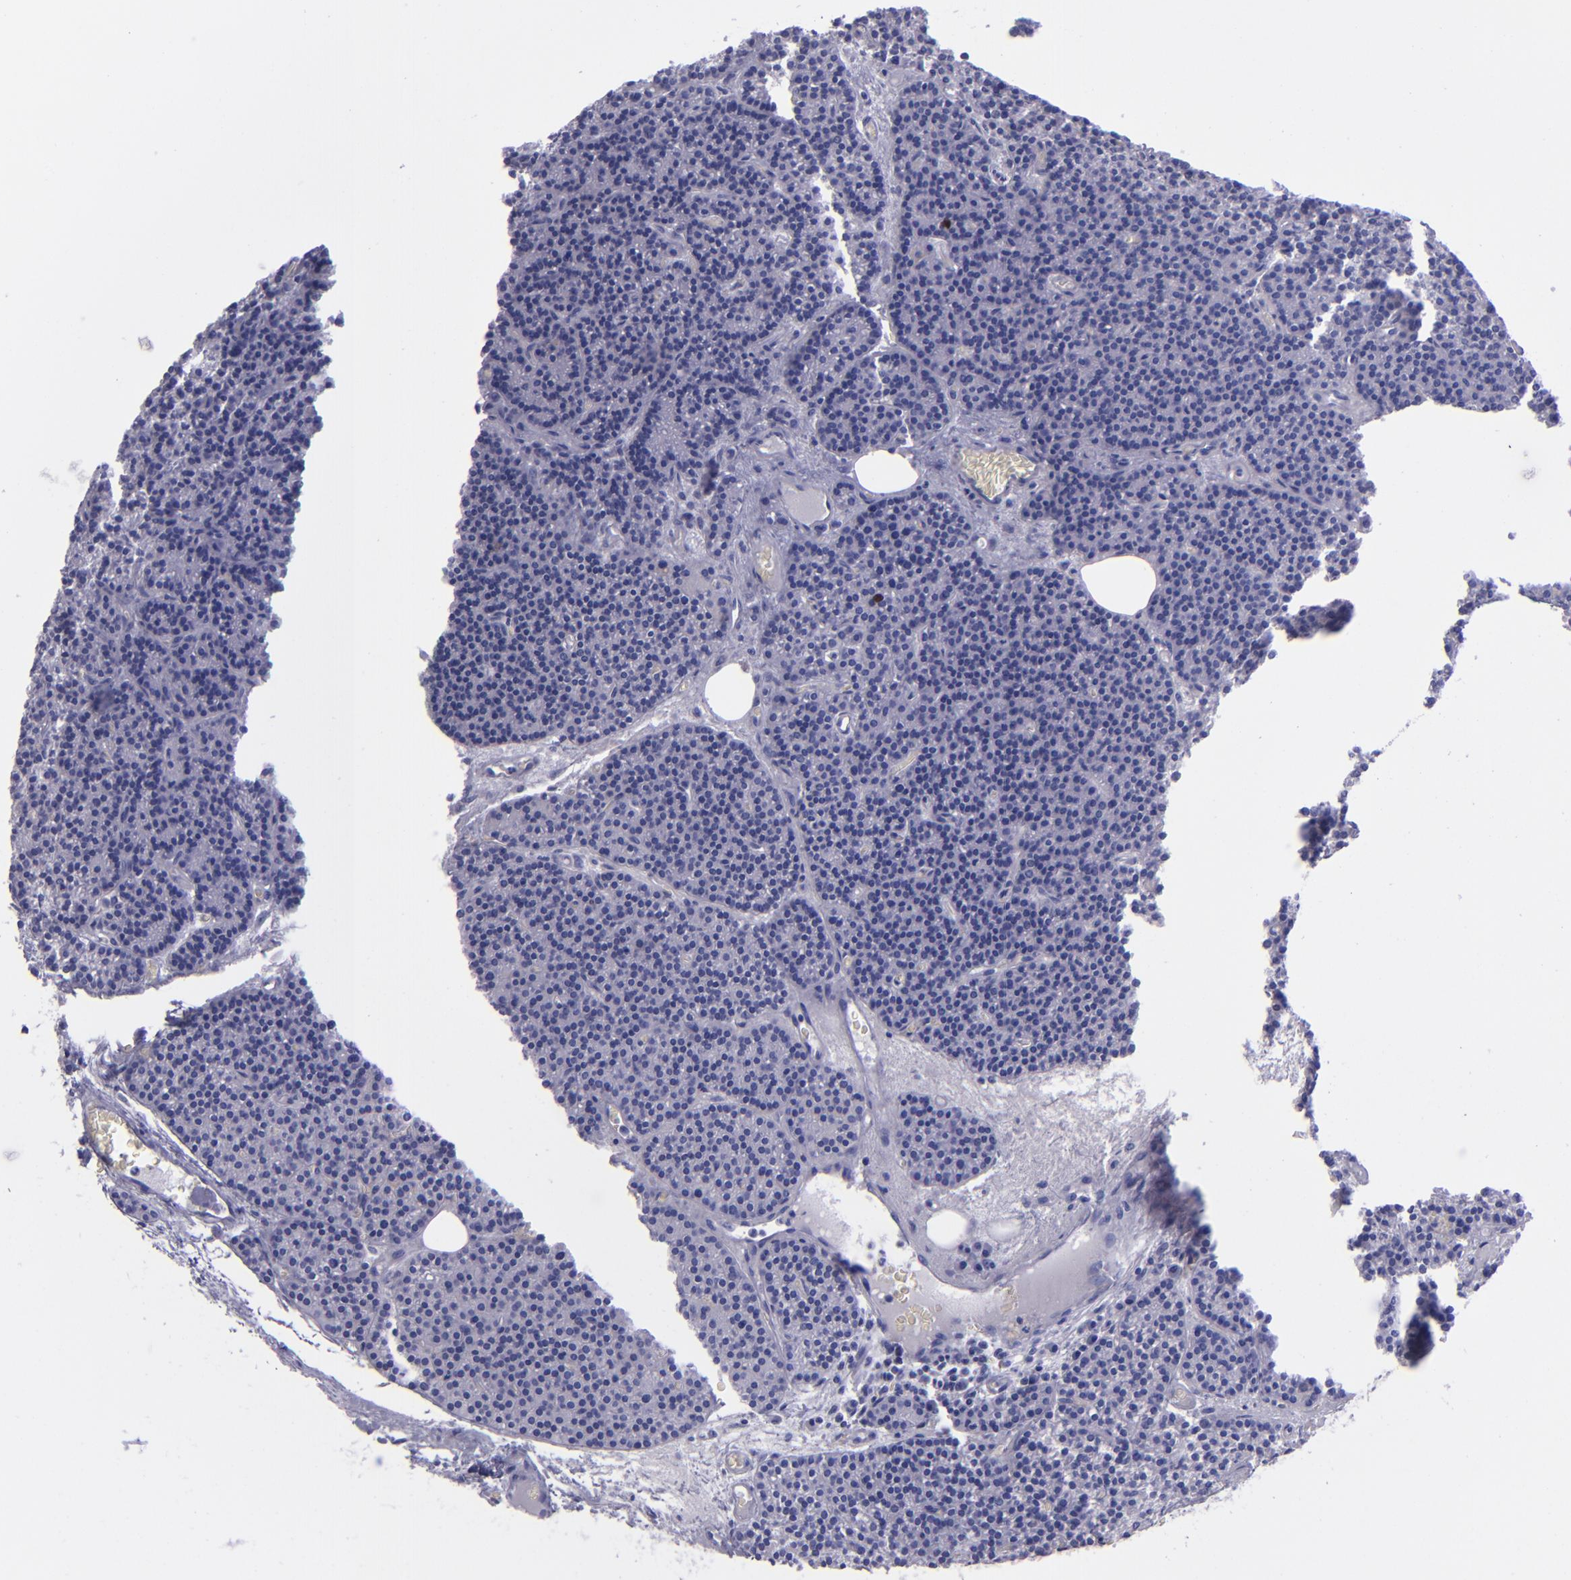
{"staining": {"intensity": "strong", "quantity": "<25%", "location": "nuclear"}, "tissue": "parathyroid gland", "cell_type": "Glandular cells", "image_type": "normal", "snomed": [{"axis": "morphology", "description": "Normal tissue, NOS"}, {"axis": "topography", "description": "Parathyroid gland"}], "caption": "Protein analysis of normal parathyroid gland shows strong nuclear positivity in about <25% of glandular cells. (Brightfield microscopy of DAB IHC at high magnification).", "gene": "TOP2A", "patient": {"sex": "male", "age": 57}}